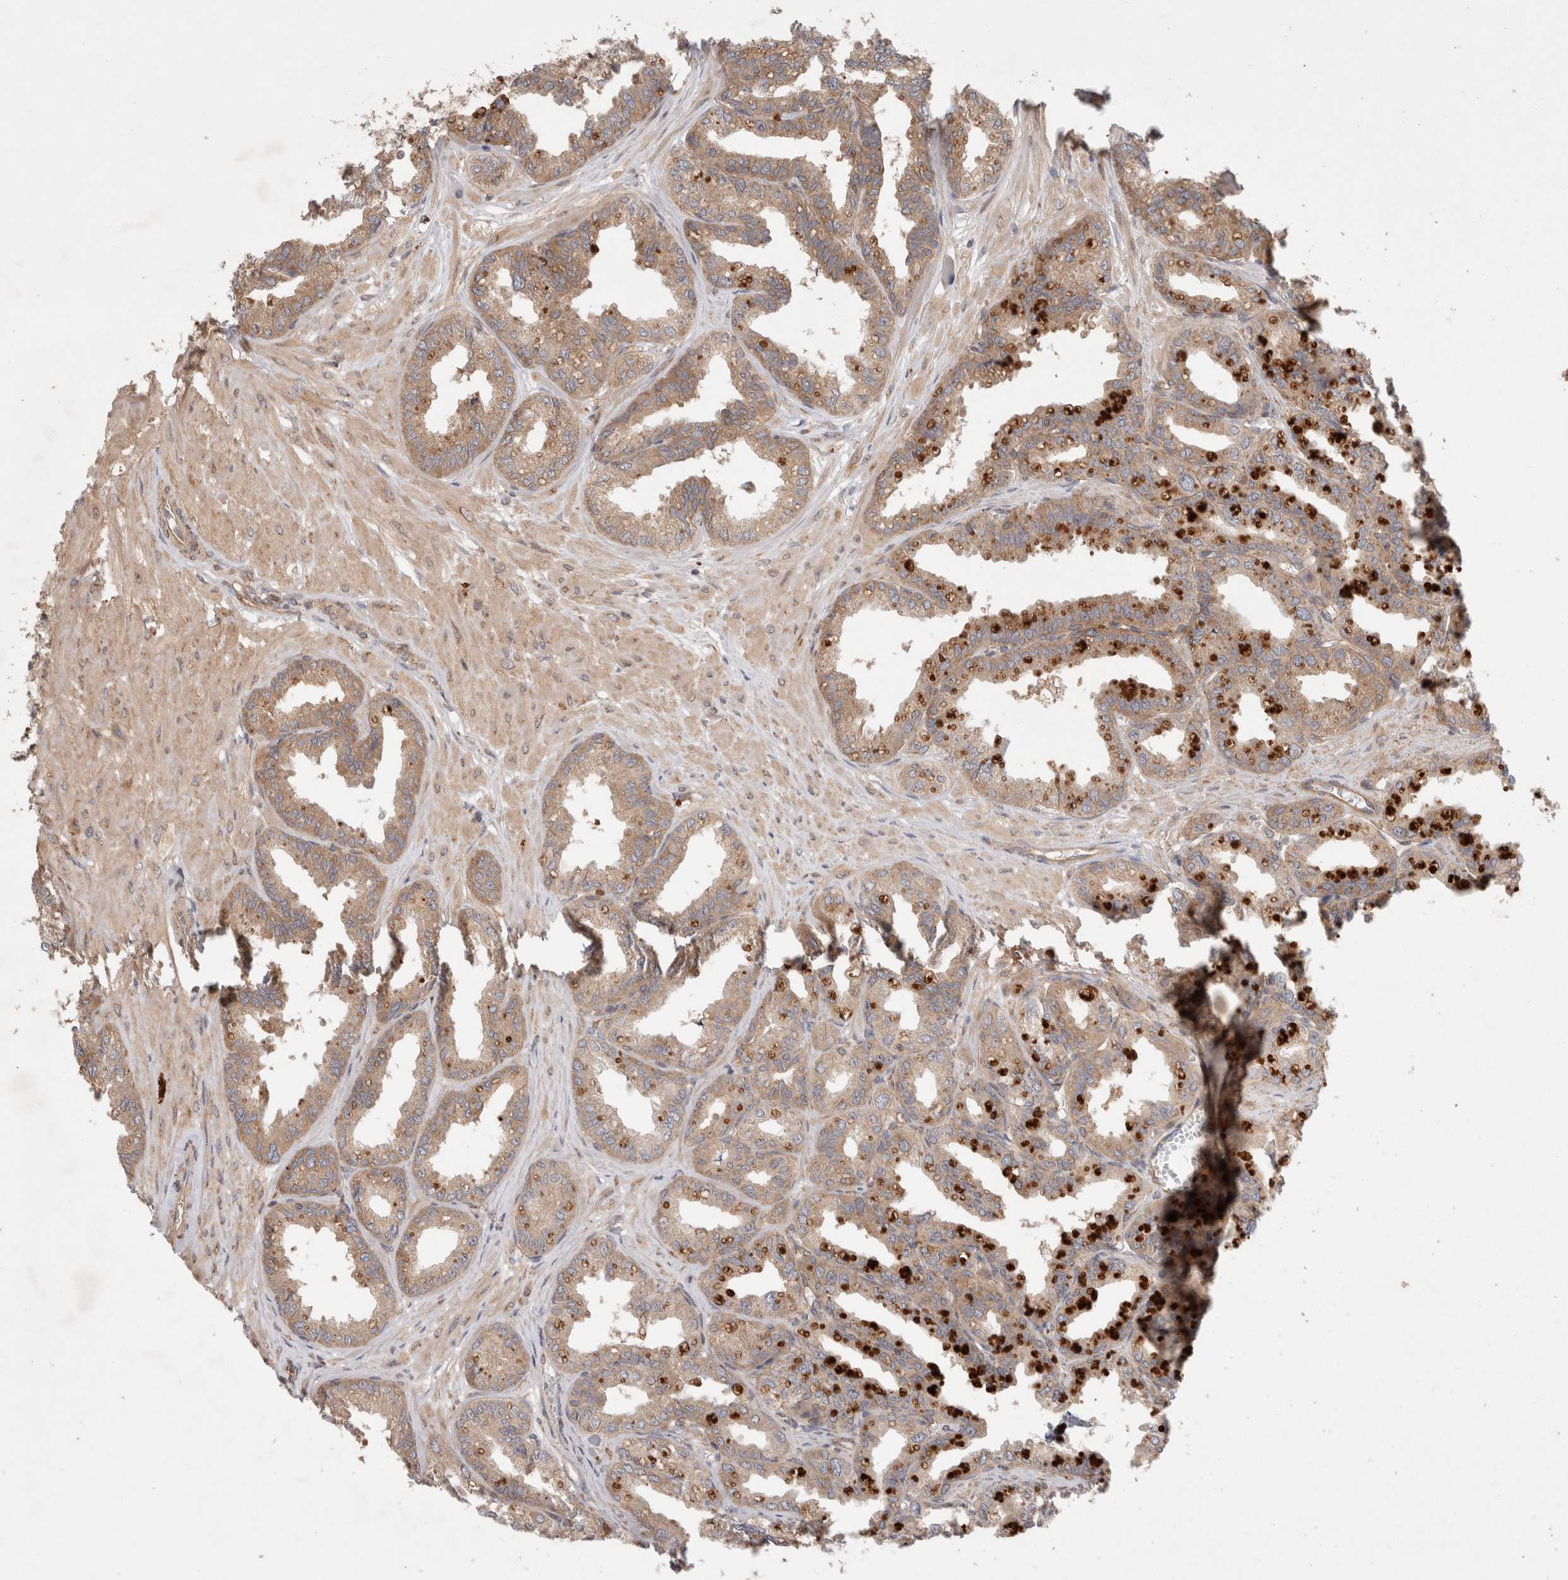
{"staining": {"intensity": "moderate", "quantity": "25%-75%", "location": "cytoplasmic/membranous"}, "tissue": "seminal vesicle", "cell_type": "Glandular cells", "image_type": "normal", "snomed": [{"axis": "morphology", "description": "Normal tissue, NOS"}, {"axis": "topography", "description": "Prostate"}, {"axis": "topography", "description": "Seminal veicle"}], "caption": "Seminal vesicle stained for a protein reveals moderate cytoplasmic/membranous positivity in glandular cells. (IHC, brightfield microscopy, high magnification).", "gene": "HROB", "patient": {"sex": "male", "age": 51}}